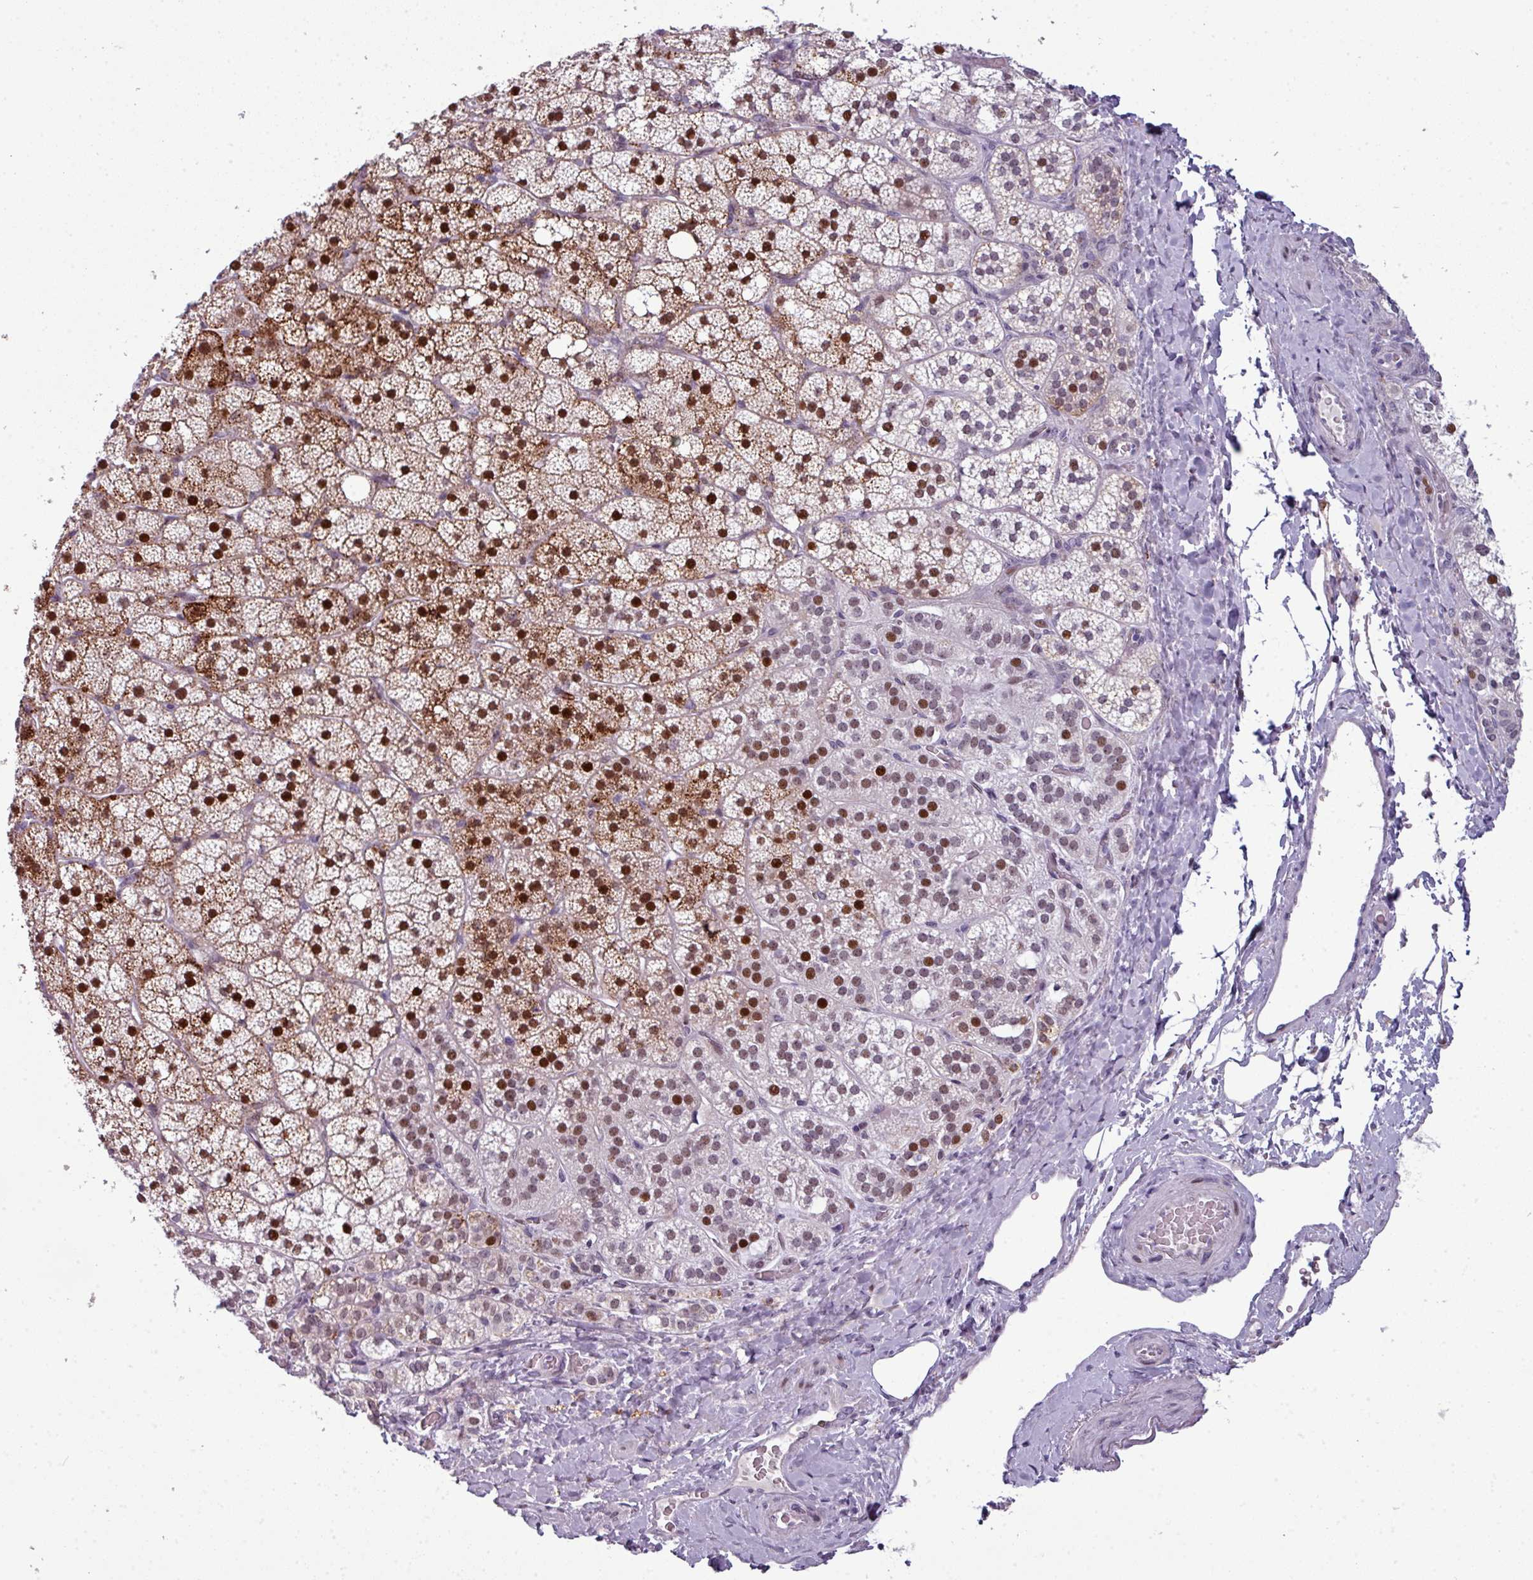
{"staining": {"intensity": "strong", "quantity": "25%-75%", "location": "cytoplasmic/membranous,nuclear"}, "tissue": "adrenal gland", "cell_type": "Glandular cells", "image_type": "normal", "snomed": [{"axis": "morphology", "description": "Normal tissue, NOS"}, {"axis": "topography", "description": "Adrenal gland"}], "caption": "A photomicrograph of adrenal gland stained for a protein shows strong cytoplasmic/membranous,nuclear brown staining in glandular cells. (Stains: DAB (3,3'-diaminobenzidine) in brown, nuclei in blue, Microscopy: brightfield microscopy at high magnification).", "gene": "TMEFF1", "patient": {"sex": "male", "age": 53}}